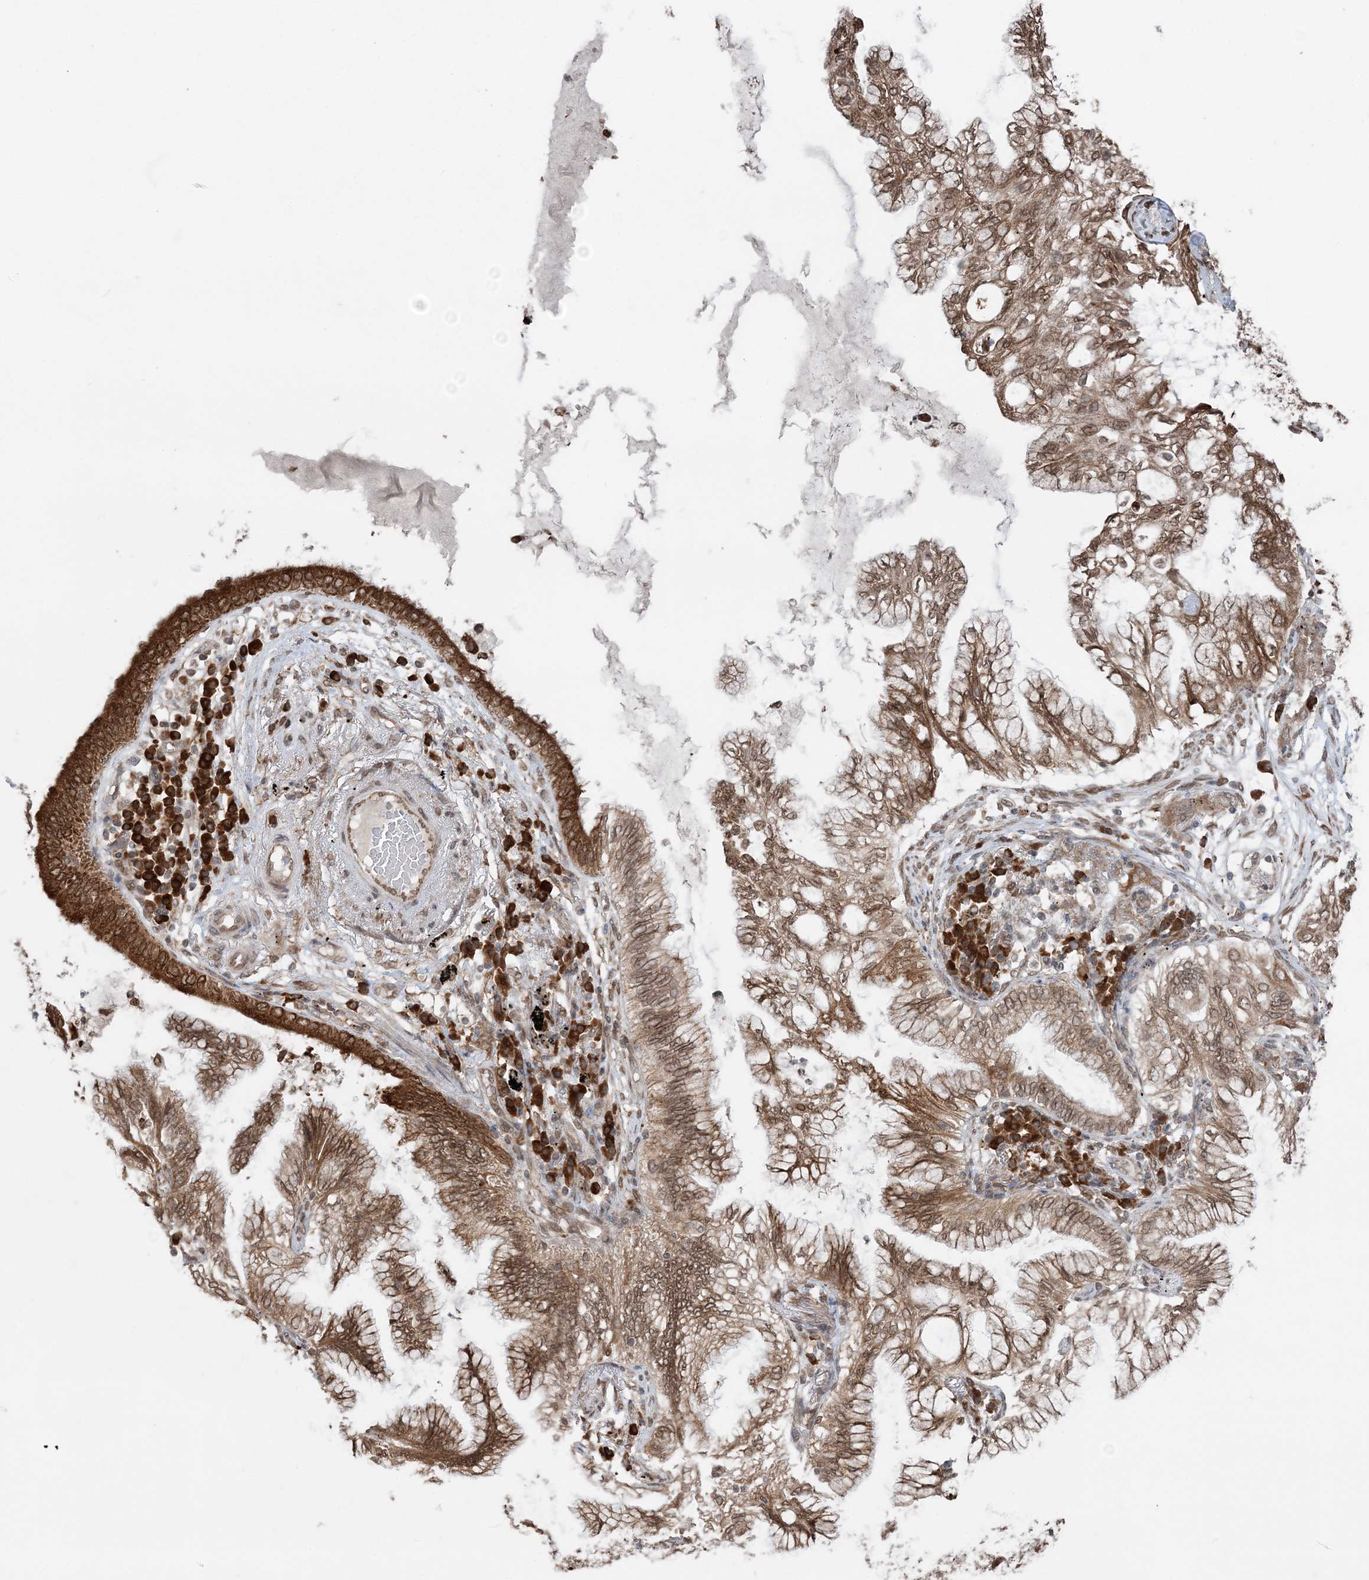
{"staining": {"intensity": "moderate", "quantity": ">75%", "location": "cytoplasmic/membranous,nuclear"}, "tissue": "lung cancer", "cell_type": "Tumor cells", "image_type": "cancer", "snomed": [{"axis": "morphology", "description": "Normal tissue, NOS"}, {"axis": "morphology", "description": "Adenocarcinoma, NOS"}, {"axis": "topography", "description": "Bronchus"}, {"axis": "topography", "description": "Lung"}], "caption": "Lung cancer (adenocarcinoma) was stained to show a protein in brown. There is medium levels of moderate cytoplasmic/membranous and nuclear expression in approximately >75% of tumor cells.", "gene": "TMED10", "patient": {"sex": "female", "age": 70}}